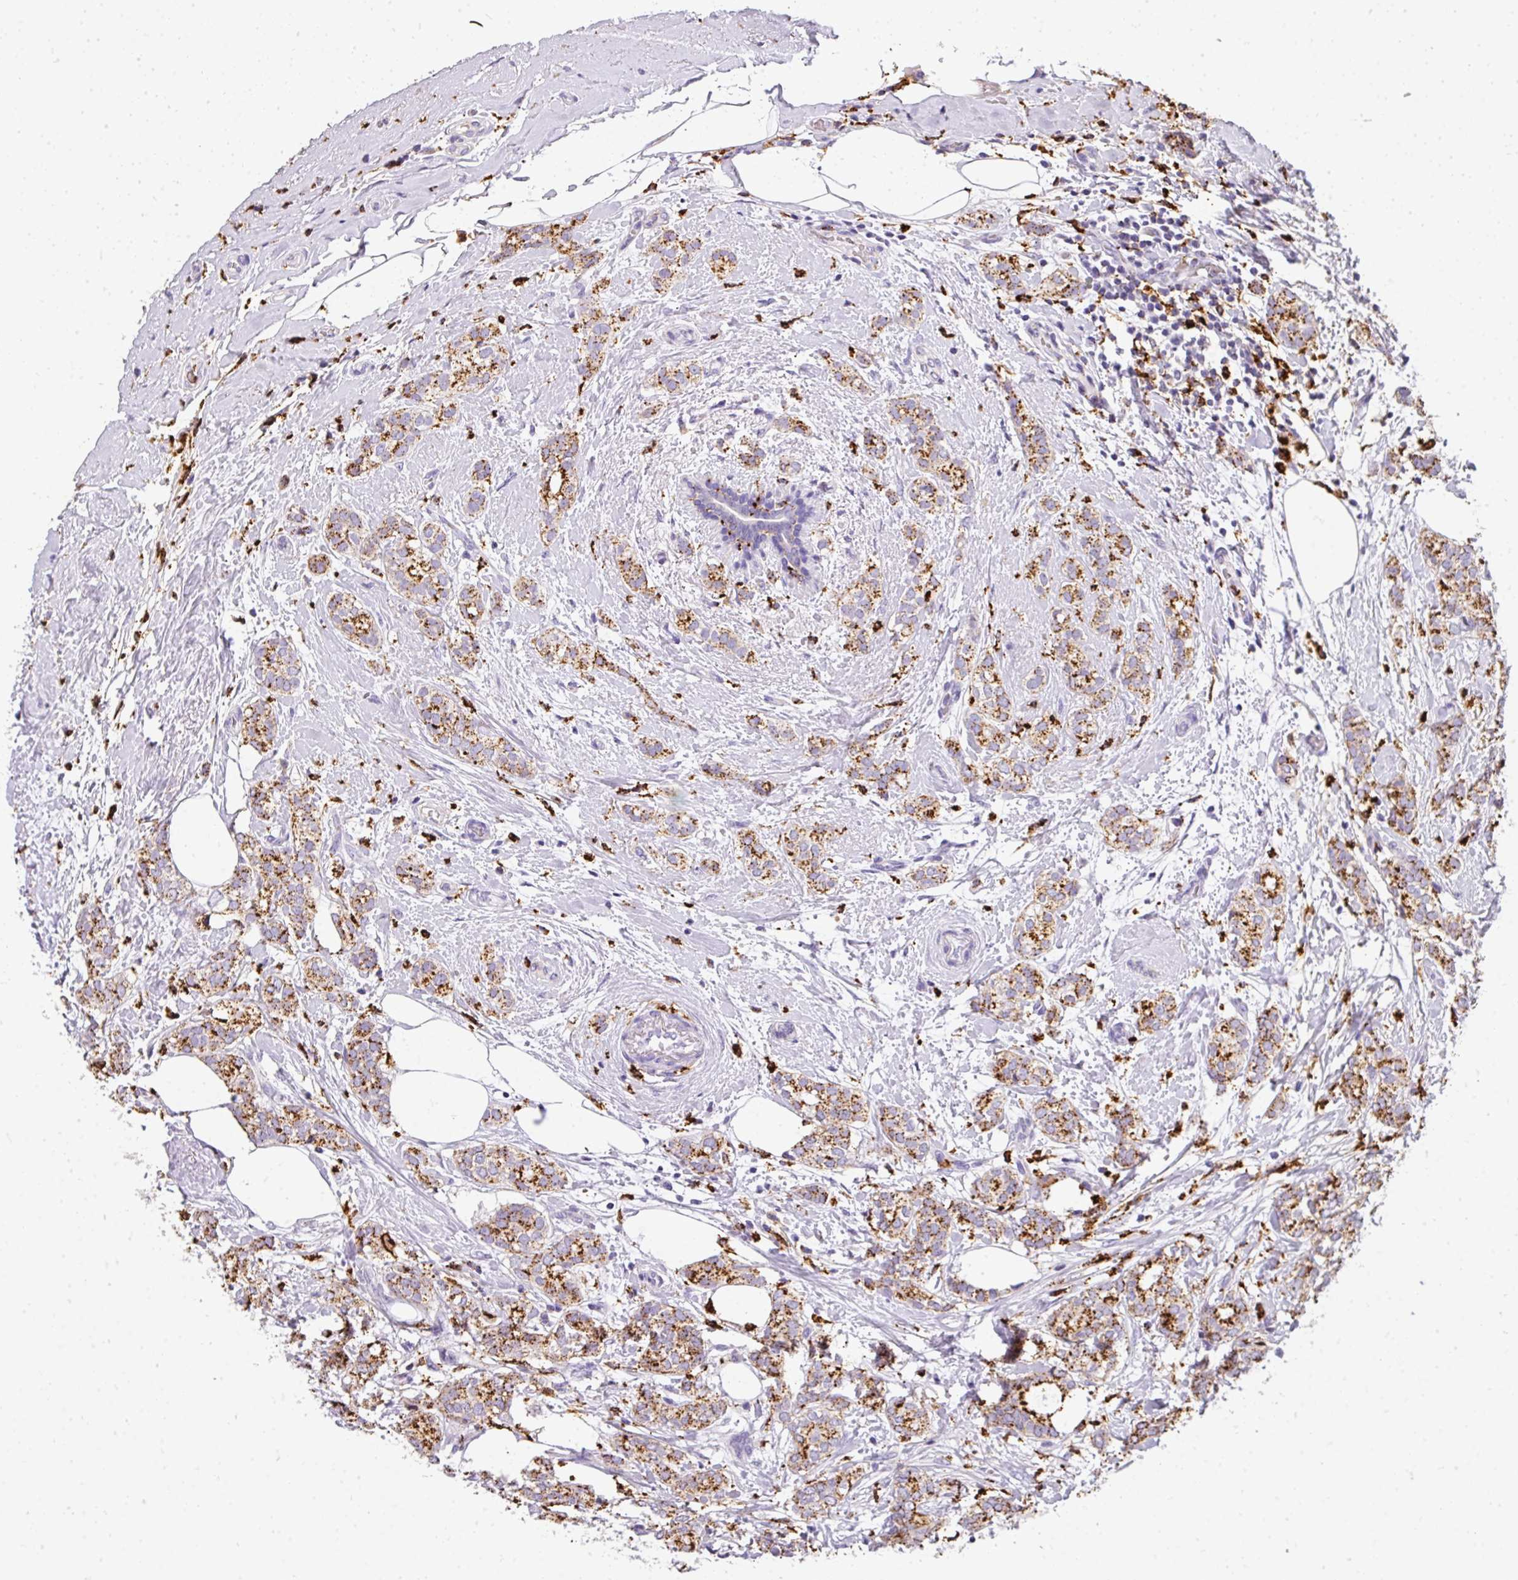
{"staining": {"intensity": "moderate", "quantity": ">75%", "location": "cytoplasmic/membranous"}, "tissue": "breast cancer", "cell_type": "Tumor cells", "image_type": "cancer", "snomed": [{"axis": "morphology", "description": "Duct carcinoma"}, {"axis": "topography", "description": "Breast"}], "caption": "Breast intraductal carcinoma stained with IHC displays moderate cytoplasmic/membranous expression in about >75% of tumor cells.", "gene": "MMACHC", "patient": {"sex": "female", "age": 73}}